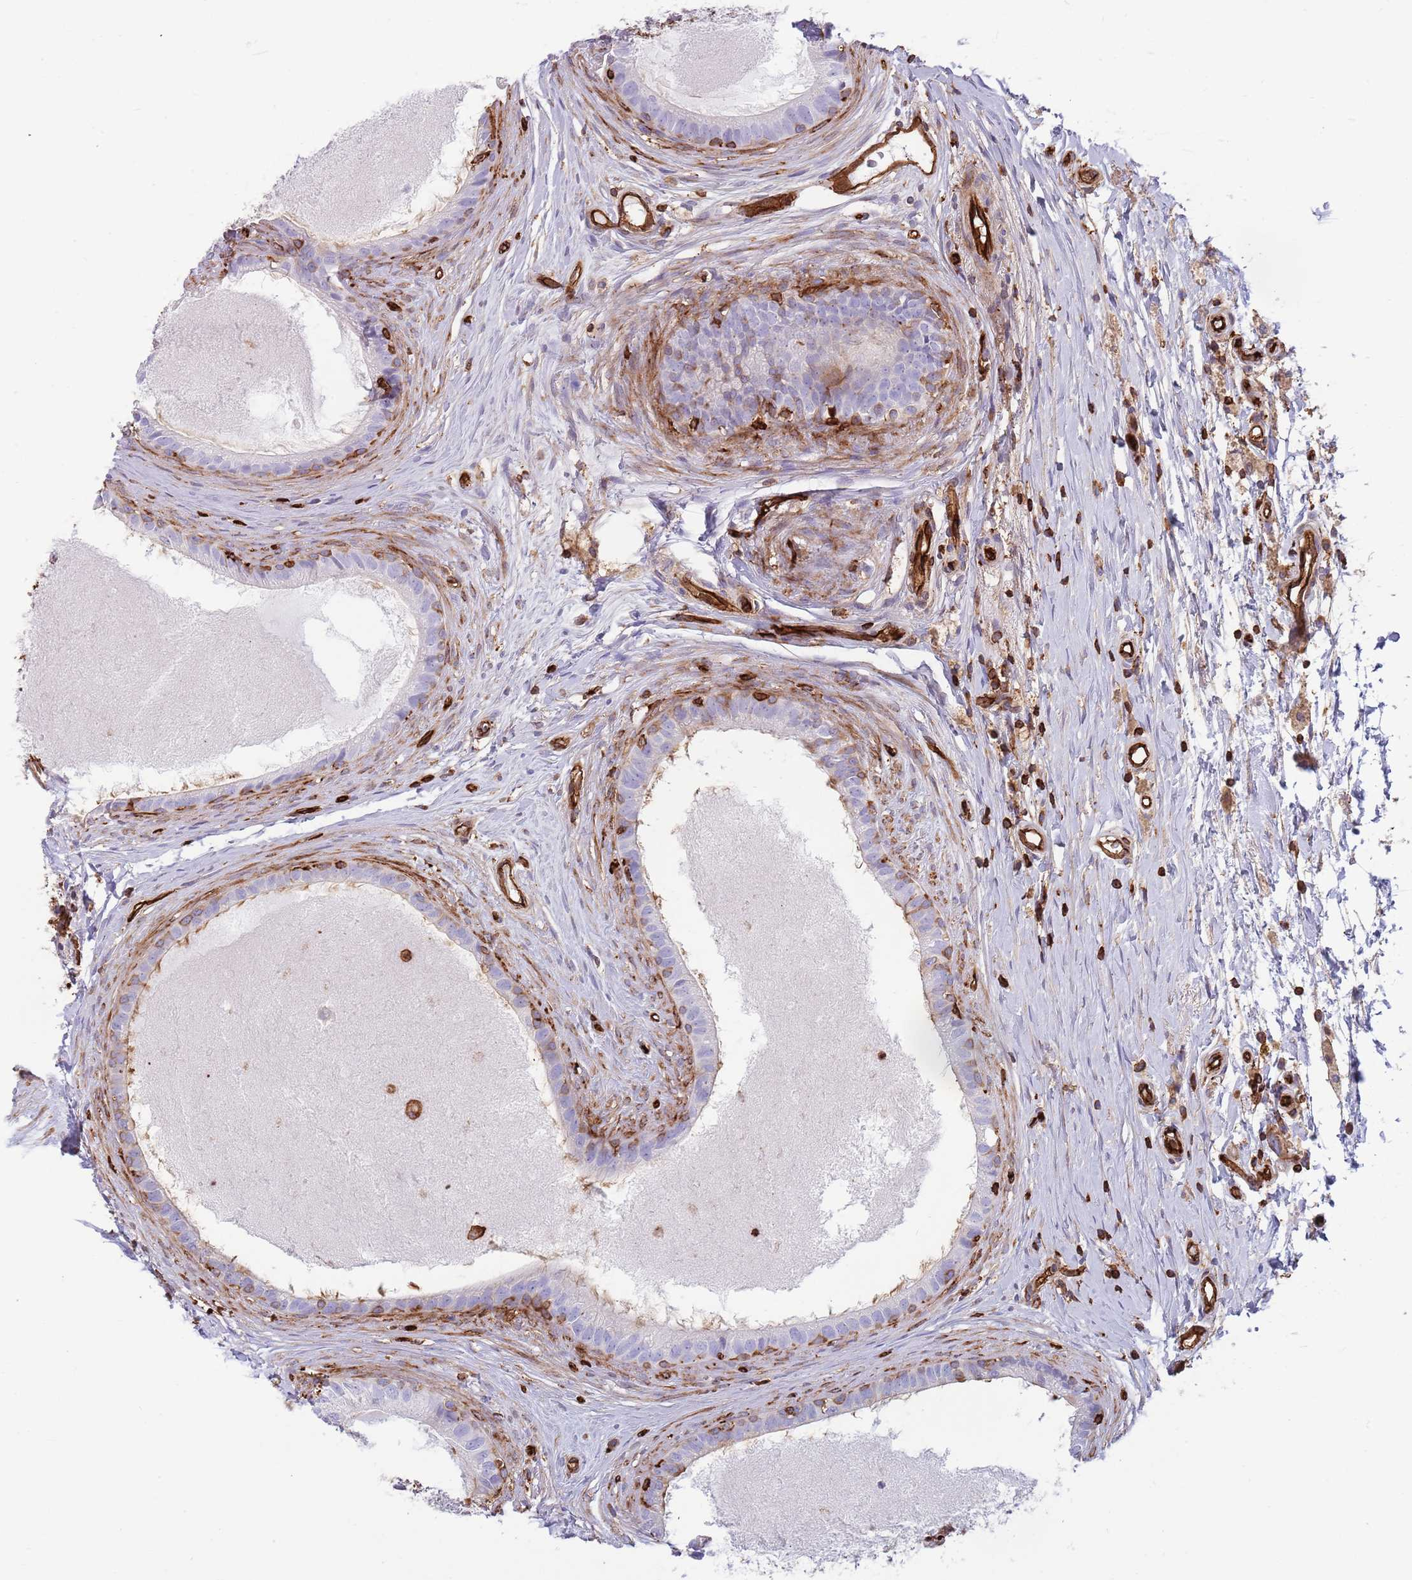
{"staining": {"intensity": "negative", "quantity": "none", "location": "none"}, "tissue": "epididymis", "cell_type": "Glandular cells", "image_type": "normal", "snomed": [{"axis": "morphology", "description": "Normal tissue, NOS"}, {"axis": "topography", "description": "Epididymis"}], "caption": "Protein analysis of normal epididymis shows no significant expression in glandular cells. Brightfield microscopy of immunohistochemistry stained with DAB (brown) and hematoxylin (blue), captured at high magnification.", "gene": "KBTBD6", "patient": {"sex": "male", "age": 80}}